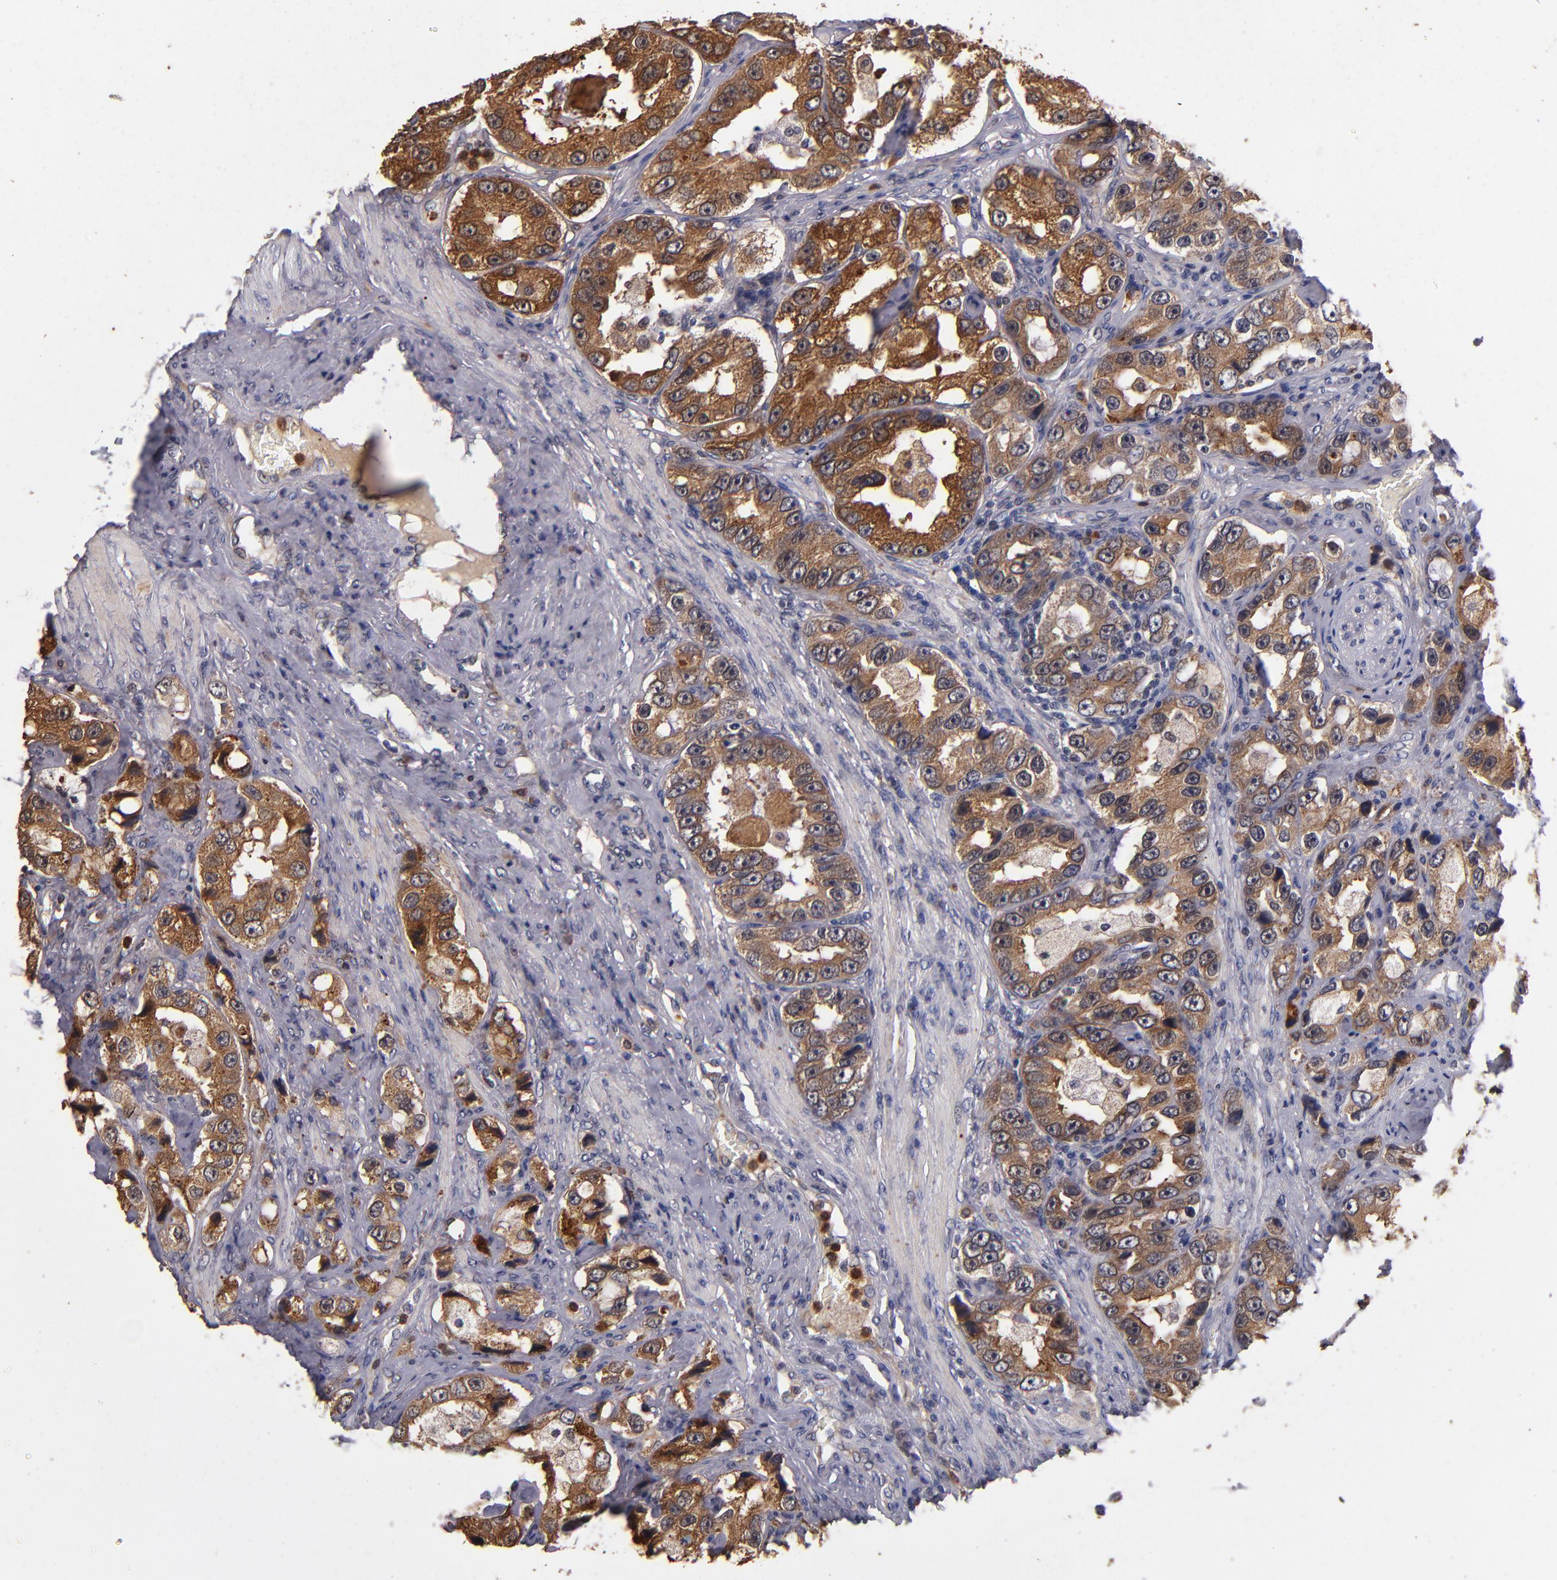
{"staining": {"intensity": "moderate", "quantity": ">75%", "location": "cytoplasmic/membranous"}, "tissue": "prostate cancer", "cell_type": "Tumor cells", "image_type": "cancer", "snomed": [{"axis": "morphology", "description": "Adenocarcinoma, High grade"}, {"axis": "topography", "description": "Prostate"}], "caption": "High-grade adenocarcinoma (prostate) stained with a brown dye demonstrates moderate cytoplasmic/membranous positive staining in approximately >75% of tumor cells.", "gene": "TTLL12", "patient": {"sex": "male", "age": 63}}